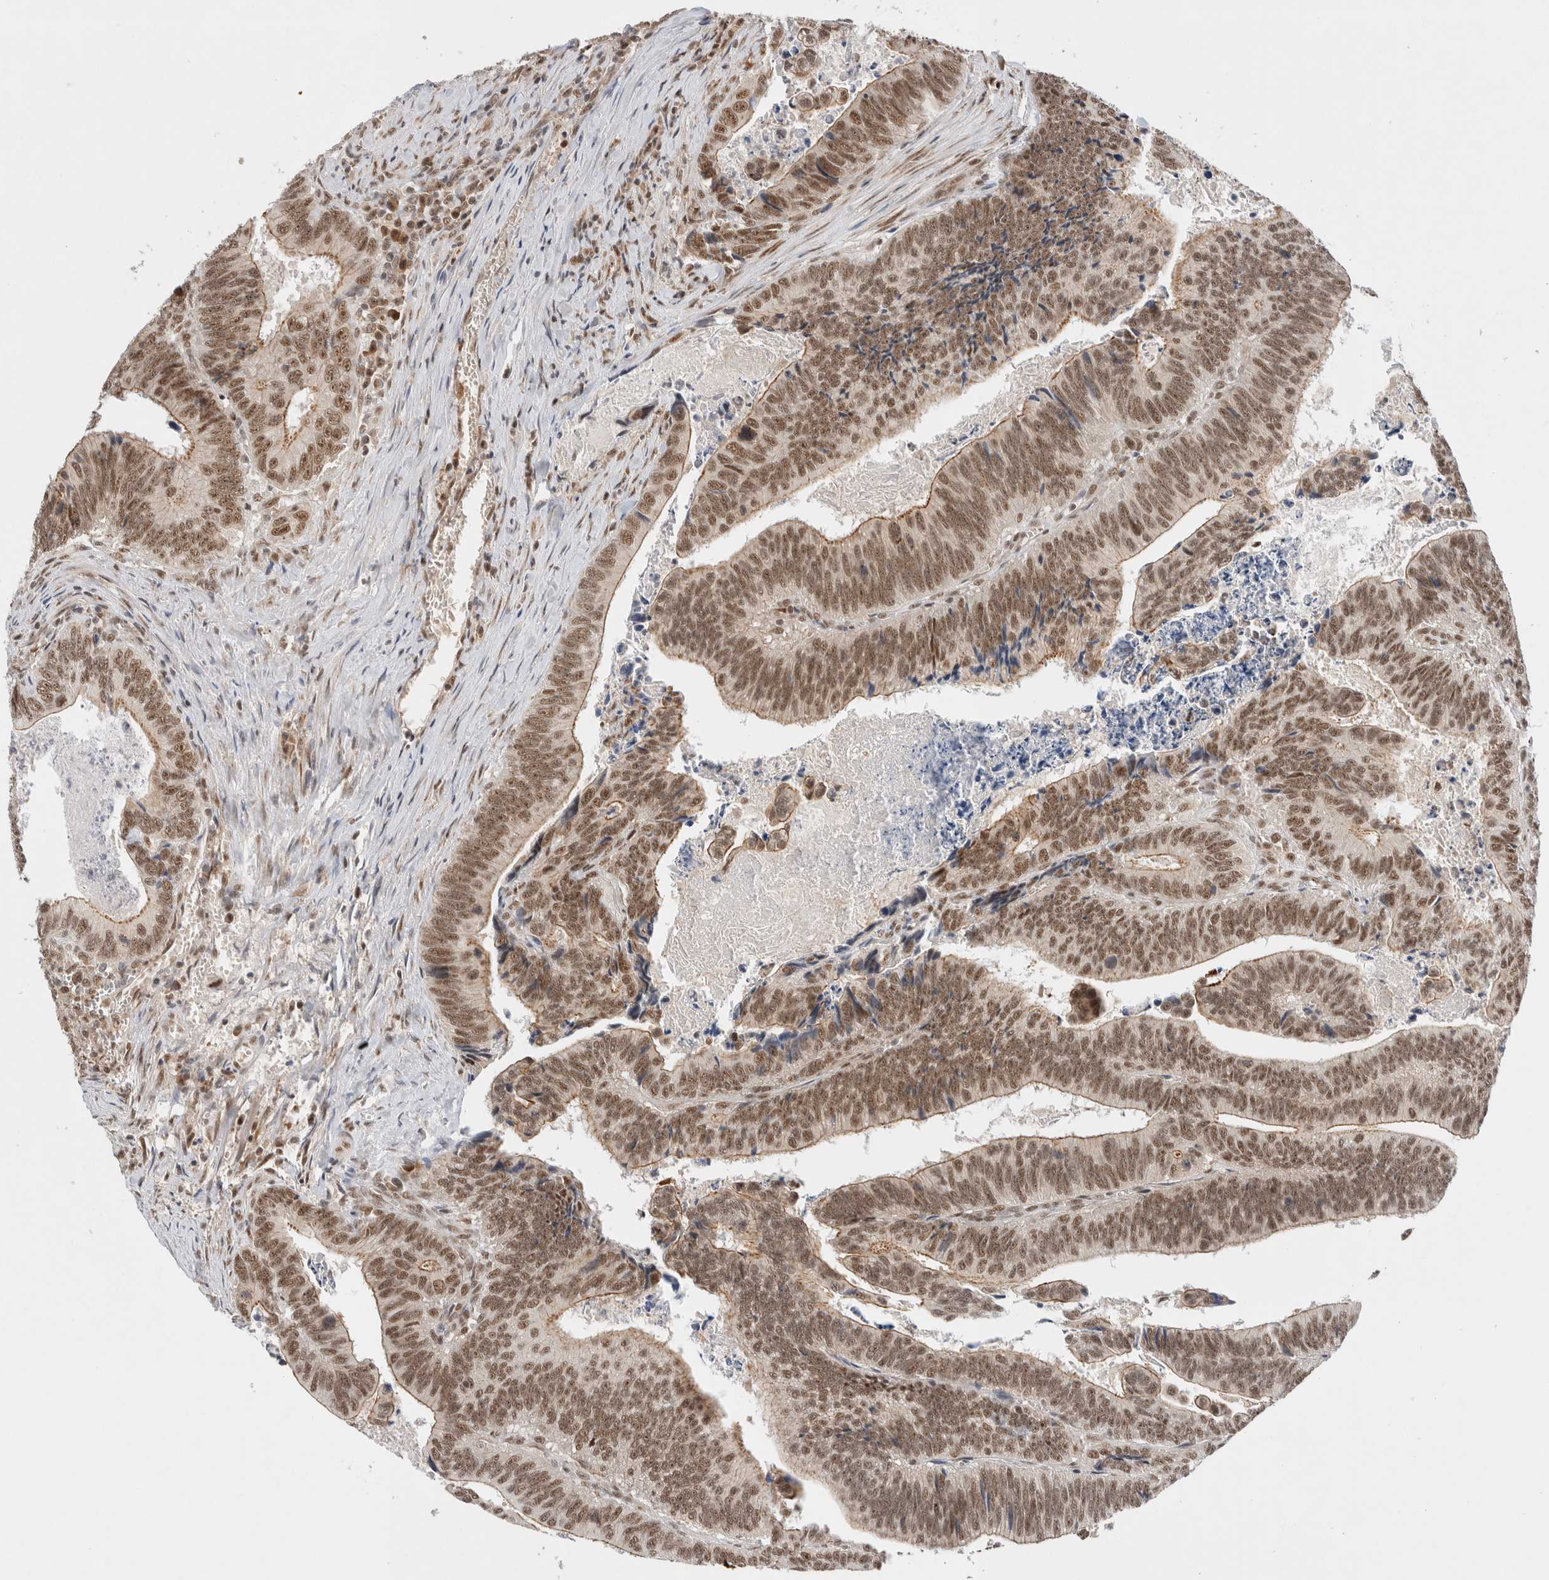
{"staining": {"intensity": "moderate", "quantity": ">75%", "location": "cytoplasmic/membranous,nuclear"}, "tissue": "colorectal cancer", "cell_type": "Tumor cells", "image_type": "cancer", "snomed": [{"axis": "morphology", "description": "Inflammation, NOS"}, {"axis": "morphology", "description": "Adenocarcinoma, NOS"}, {"axis": "topography", "description": "Colon"}], "caption": "A medium amount of moderate cytoplasmic/membranous and nuclear positivity is appreciated in about >75% of tumor cells in adenocarcinoma (colorectal) tissue.", "gene": "NCAPG2", "patient": {"sex": "male", "age": 72}}